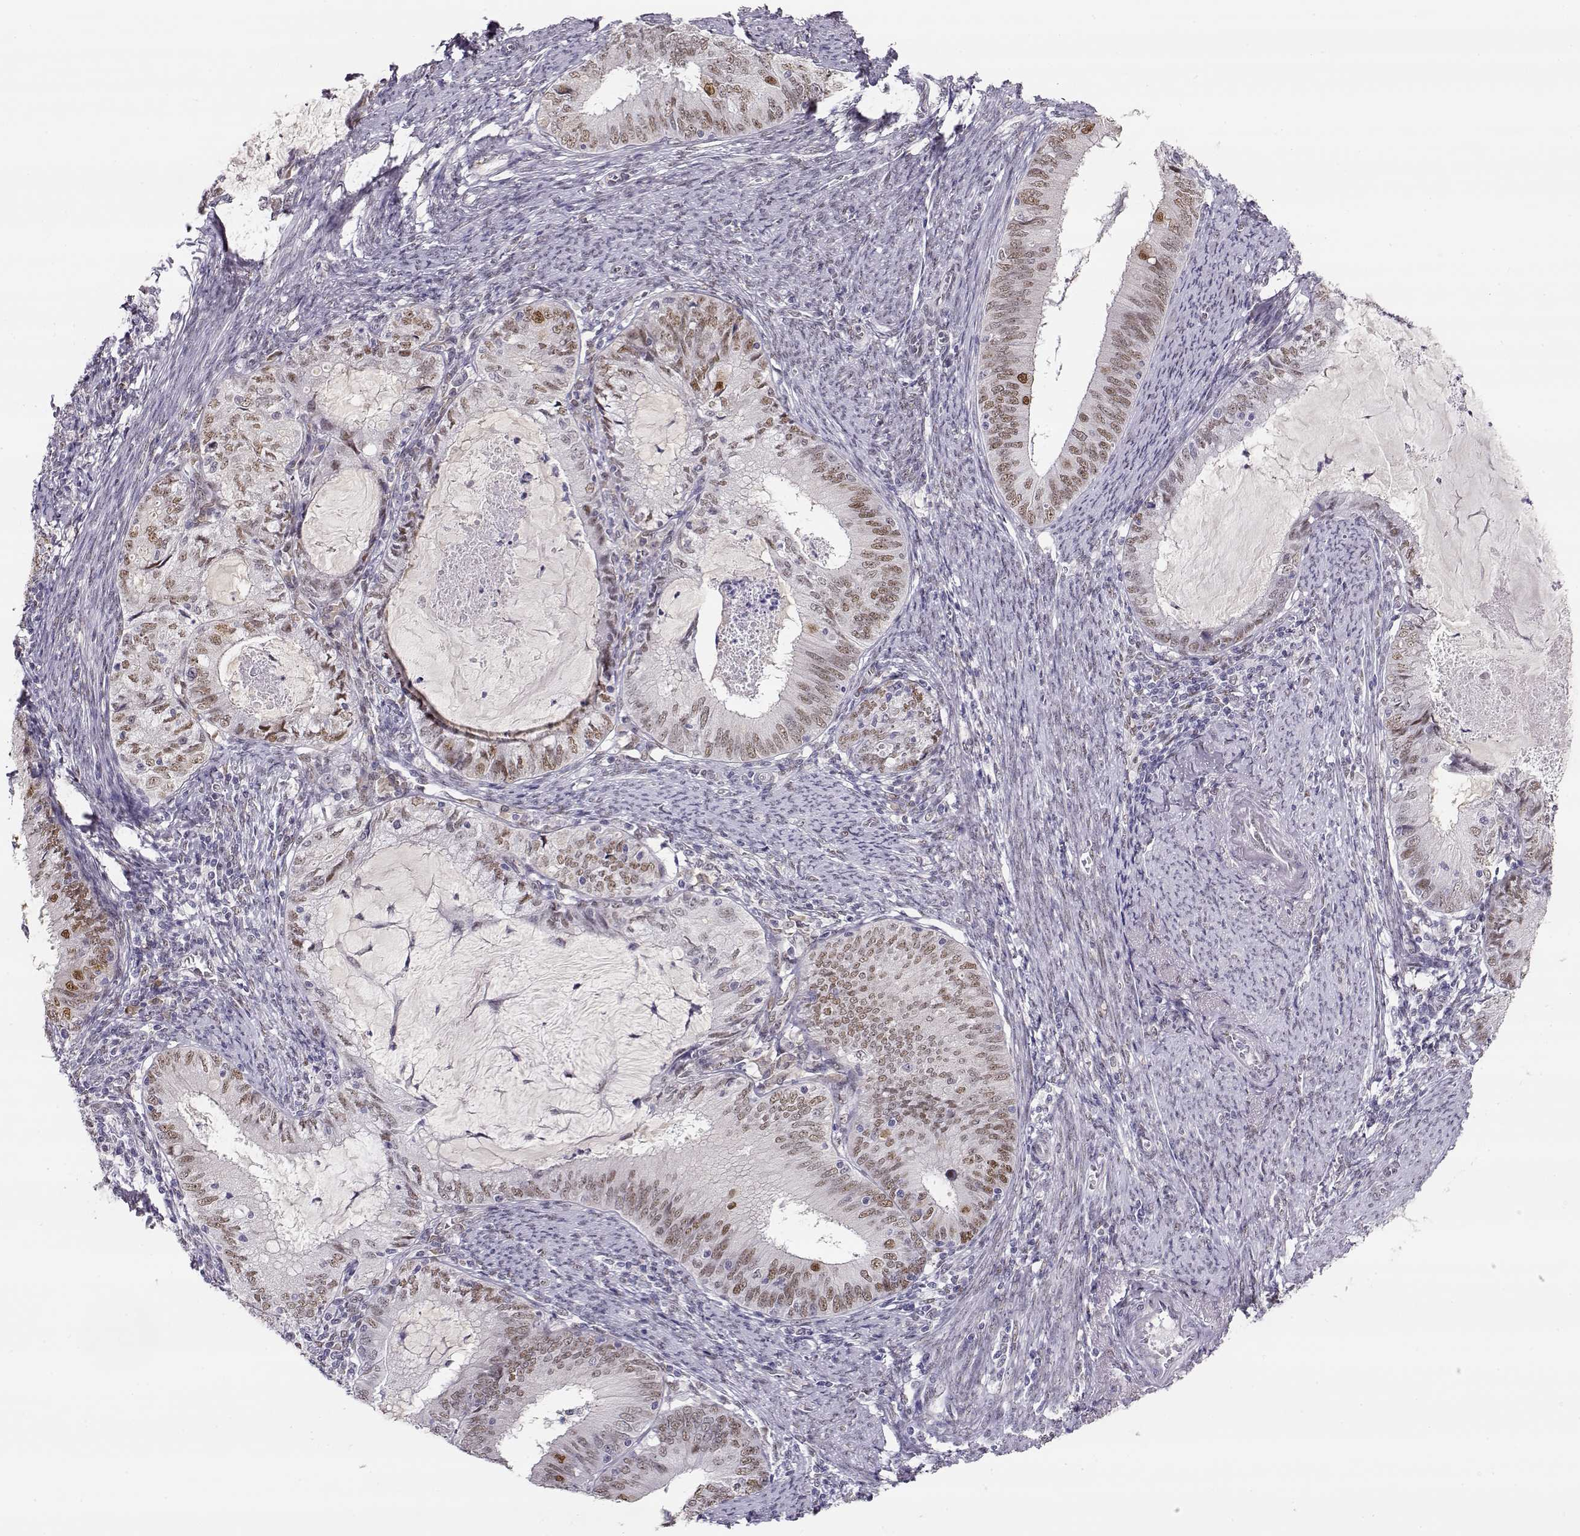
{"staining": {"intensity": "weak", "quantity": "25%-75%", "location": "nuclear"}, "tissue": "endometrial cancer", "cell_type": "Tumor cells", "image_type": "cancer", "snomed": [{"axis": "morphology", "description": "Adenocarcinoma, NOS"}, {"axis": "topography", "description": "Endometrium"}], "caption": "High-power microscopy captured an immunohistochemistry histopathology image of endometrial cancer (adenocarcinoma), revealing weak nuclear positivity in about 25%-75% of tumor cells.", "gene": "POLI", "patient": {"sex": "female", "age": 57}}